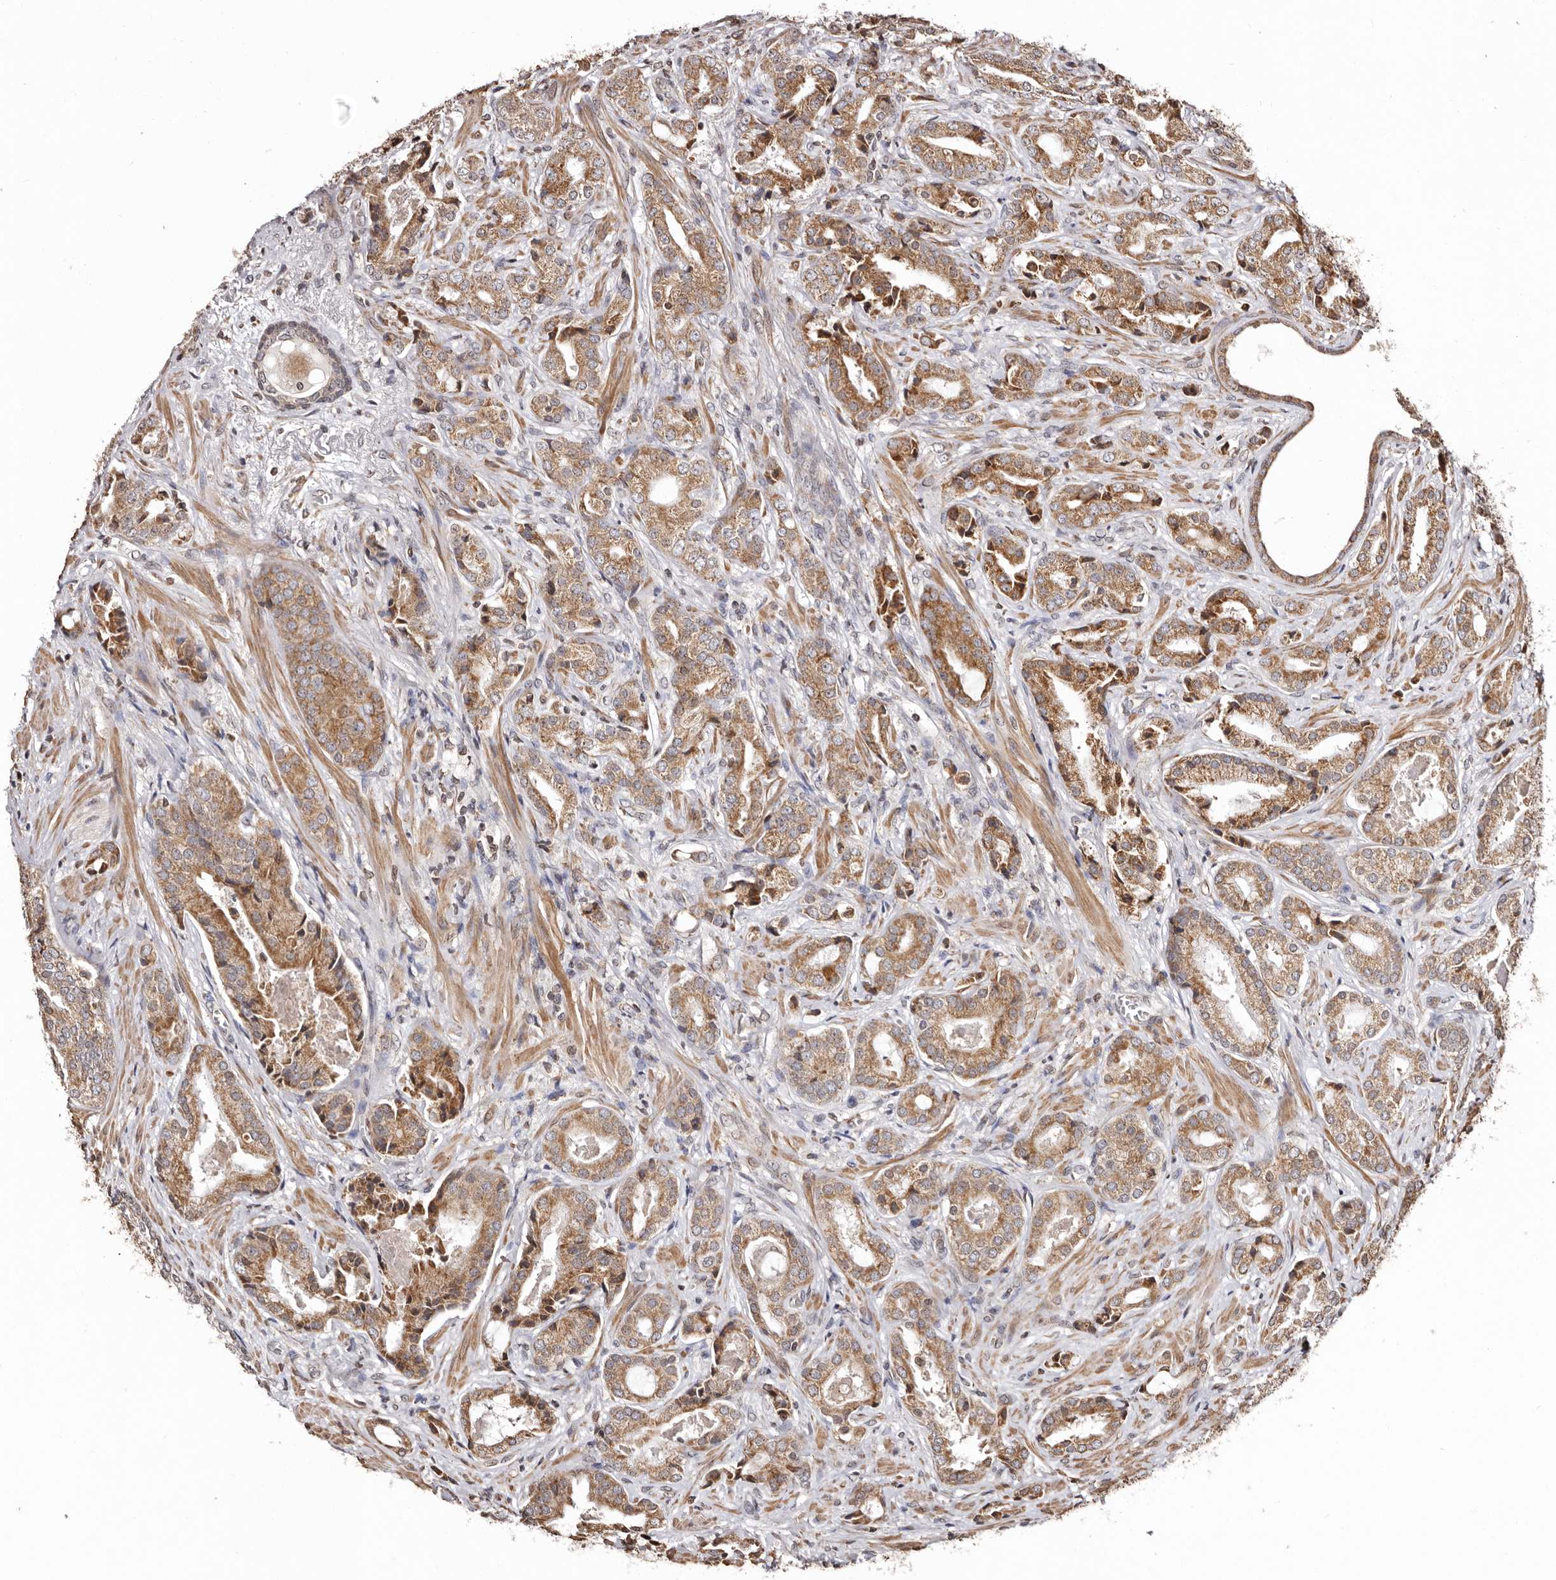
{"staining": {"intensity": "moderate", "quantity": ">75%", "location": "cytoplasmic/membranous"}, "tissue": "prostate cancer", "cell_type": "Tumor cells", "image_type": "cancer", "snomed": [{"axis": "morphology", "description": "Adenocarcinoma, High grade"}, {"axis": "topography", "description": "Prostate"}], "caption": "DAB immunohistochemical staining of human prostate cancer reveals moderate cytoplasmic/membranous protein positivity in about >75% of tumor cells. The staining was performed using DAB (3,3'-diaminobenzidine) to visualize the protein expression in brown, while the nuclei were stained in blue with hematoxylin (Magnification: 20x).", "gene": "CCDC190", "patient": {"sex": "male", "age": 73}}